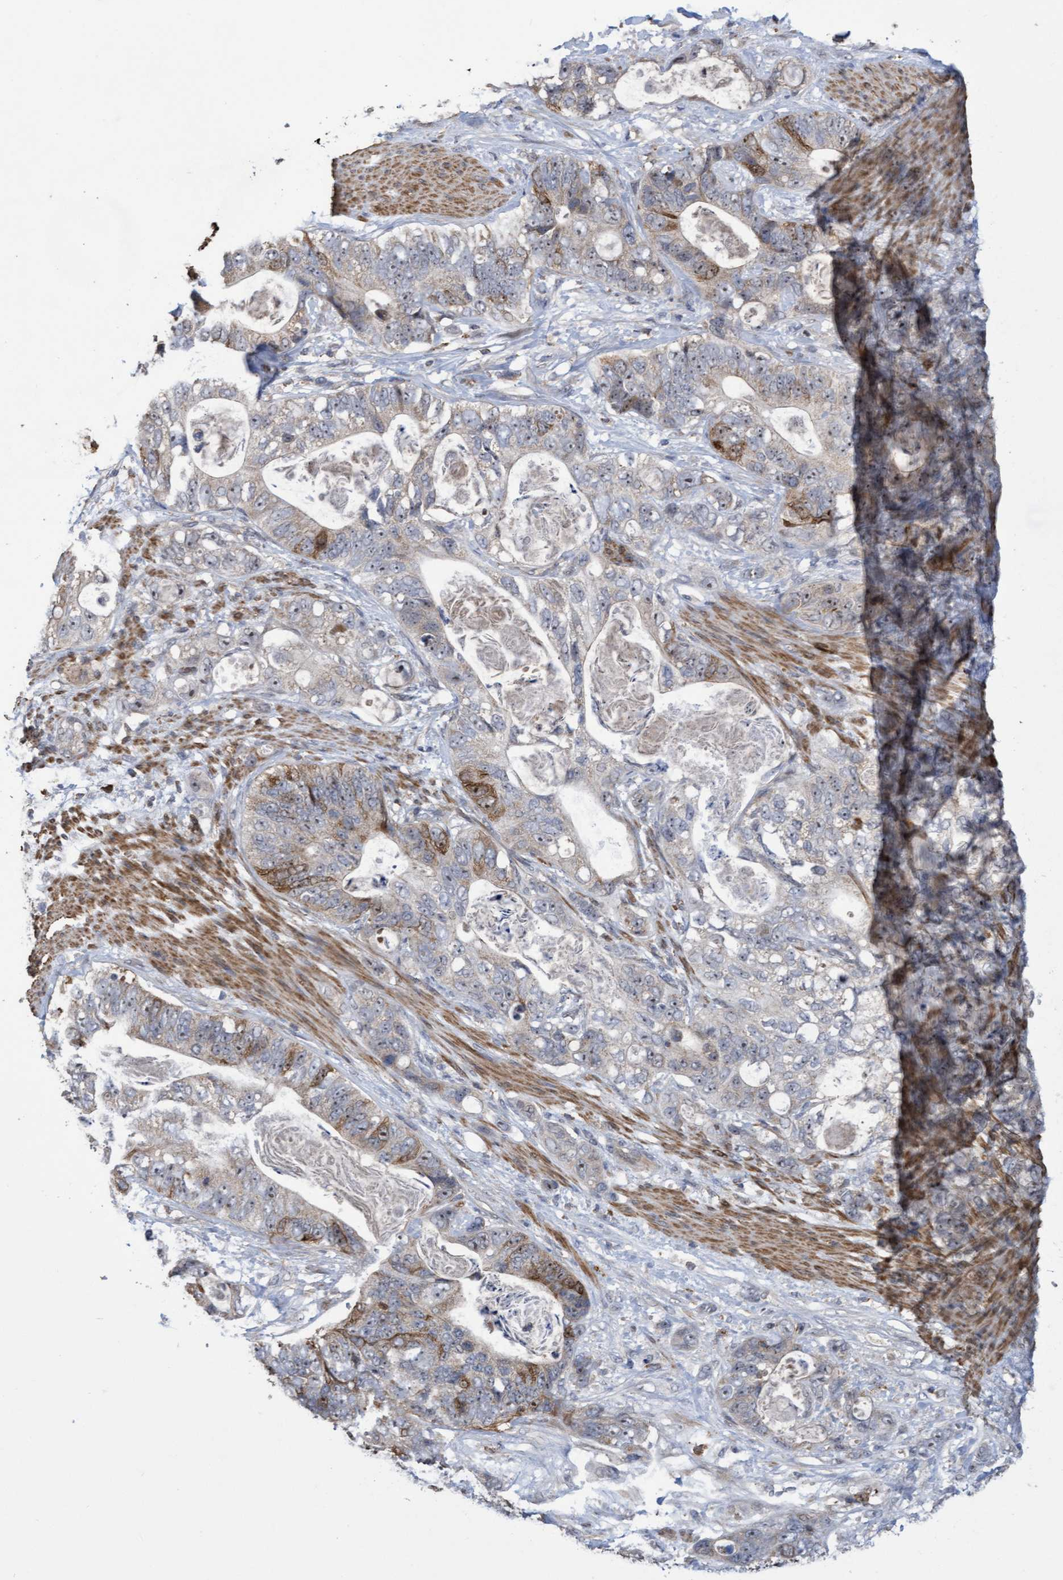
{"staining": {"intensity": "moderate", "quantity": ">75%", "location": "cytoplasmic/membranous,nuclear"}, "tissue": "stomach cancer", "cell_type": "Tumor cells", "image_type": "cancer", "snomed": [{"axis": "morphology", "description": "Normal tissue, NOS"}, {"axis": "morphology", "description": "Adenocarcinoma, NOS"}, {"axis": "topography", "description": "Stomach"}], "caption": "Human stomach adenocarcinoma stained with a brown dye demonstrates moderate cytoplasmic/membranous and nuclear positive expression in about >75% of tumor cells.", "gene": "SLBP", "patient": {"sex": "female", "age": 89}}